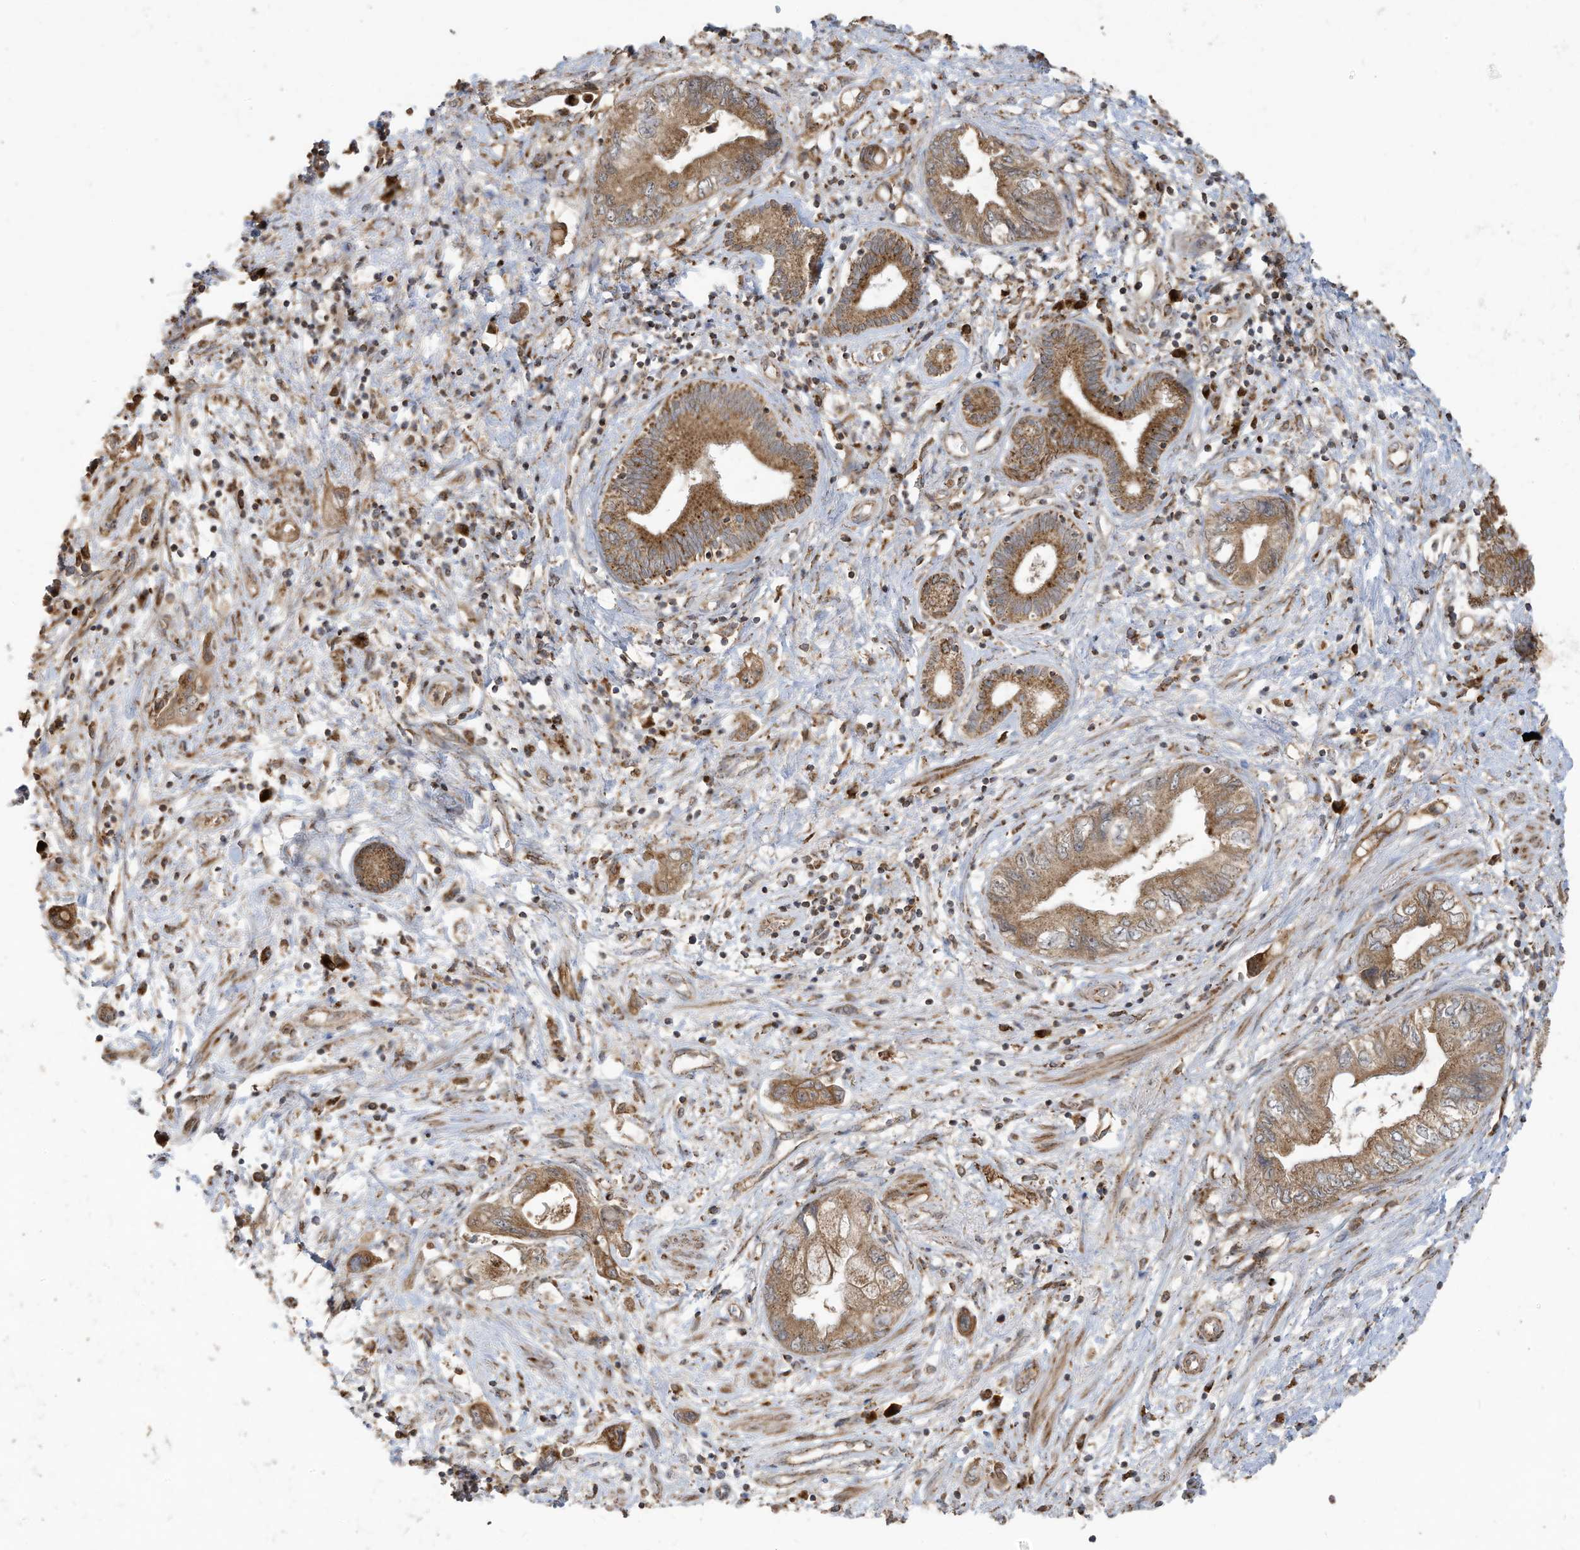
{"staining": {"intensity": "moderate", "quantity": ">75%", "location": "cytoplasmic/membranous"}, "tissue": "pancreatic cancer", "cell_type": "Tumor cells", "image_type": "cancer", "snomed": [{"axis": "morphology", "description": "Adenocarcinoma, NOS"}, {"axis": "topography", "description": "Pancreas"}], "caption": "Immunohistochemical staining of pancreatic adenocarcinoma exhibits moderate cytoplasmic/membranous protein expression in approximately >75% of tumor cells.", "gene": "C2orf74", "patient": {"sex": "female", "age": 73}}